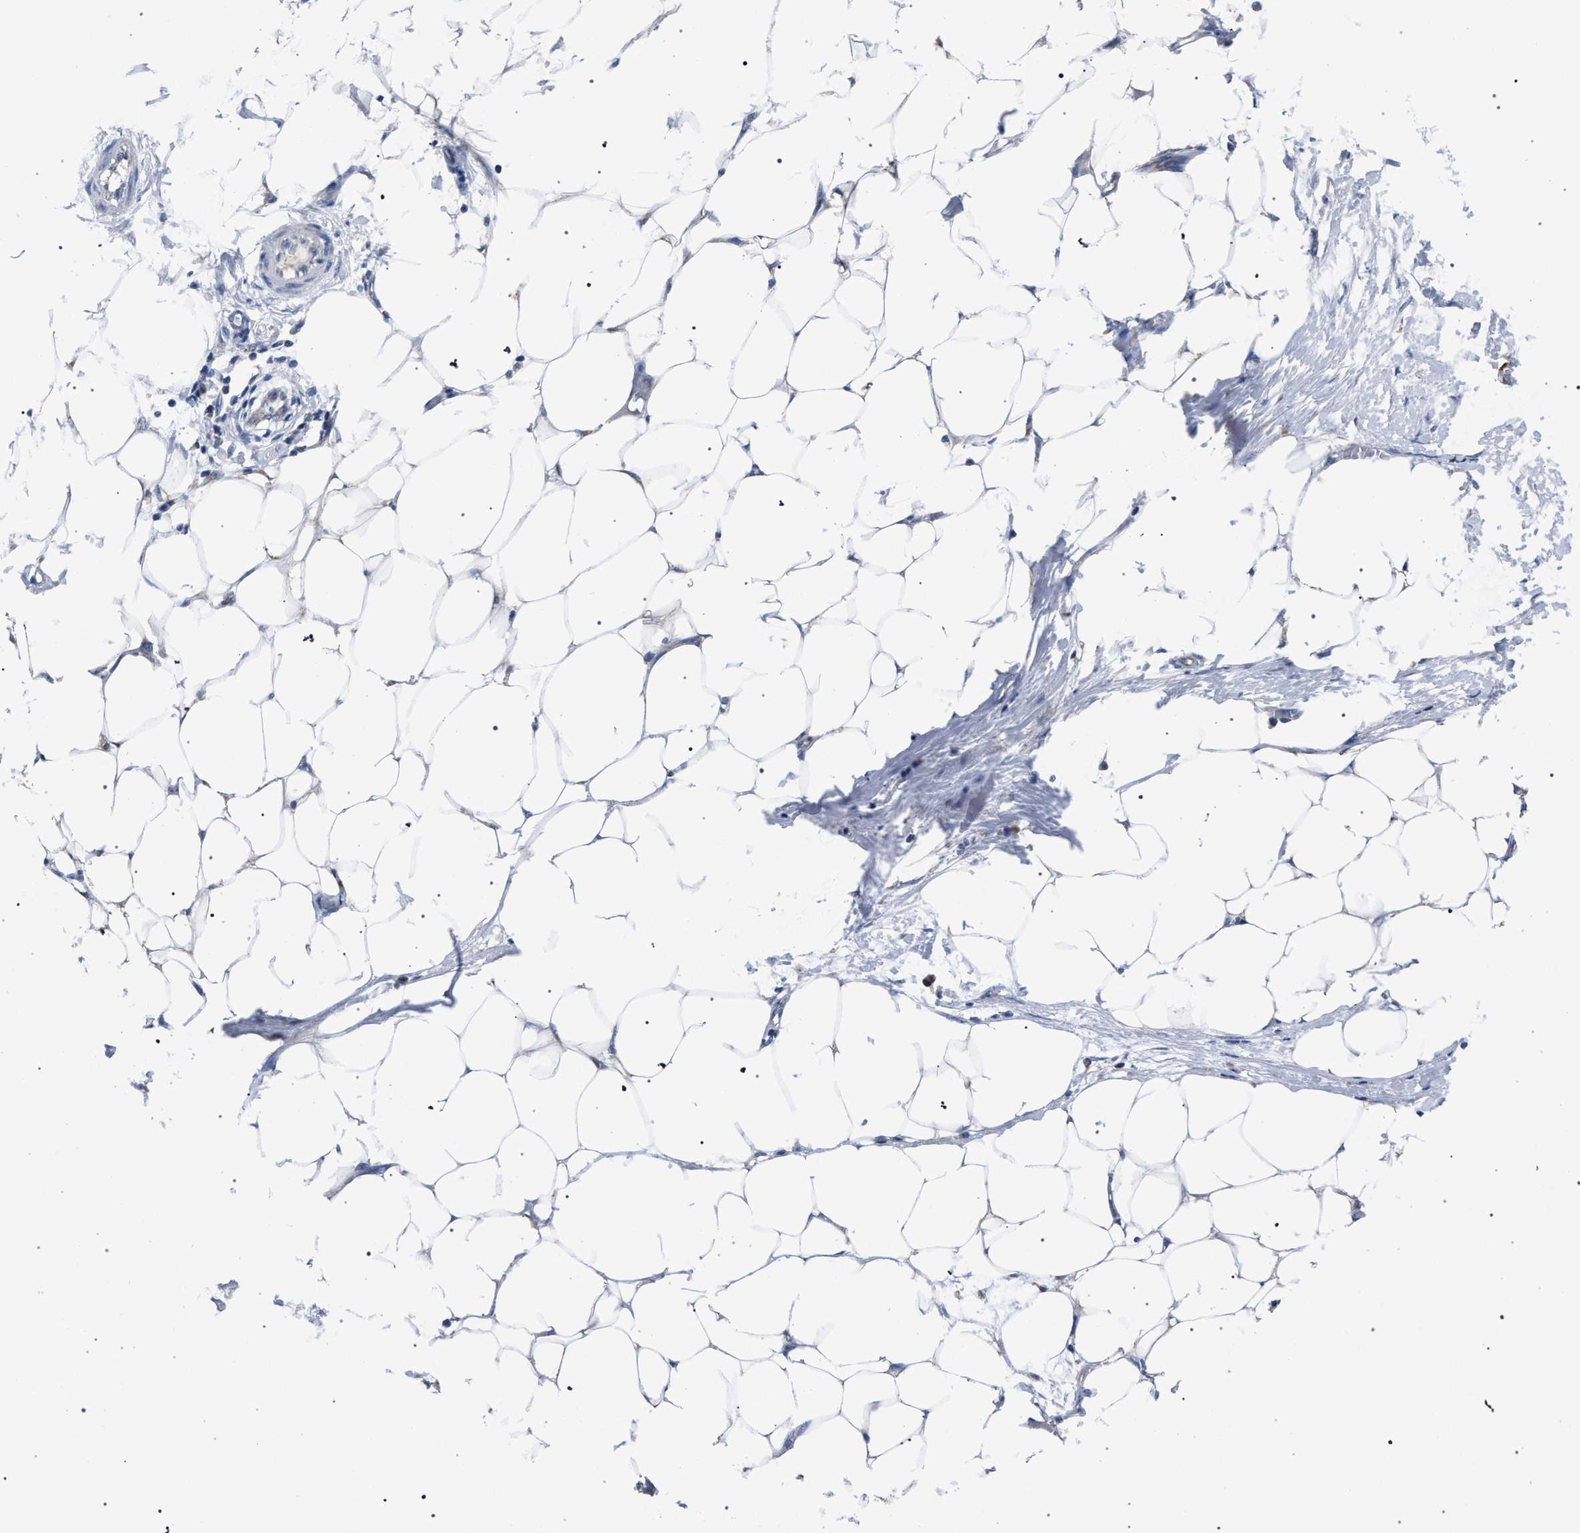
{"staining": {"intensity": "negative", "quantity": "none", "location": "none"}, "tissue": "adipose tissue", "cell_type": "Adipocytes", "image_type": "normal", "snomed": [{"axis": "morphology", "description": "Normal tissue, NOS"}, {"axis": "morphology", "description": "Adenocarcinoma, NOS"}, {"axis": "topography", "description": "Colon"}, {"axis": "topography", "description": "Peripheral nerve tissue"}], "caption": "The histopathology image exhibits no staining of adipocytes in normal adipose tissue.", "gene": "CRYZ", "patient": {"sex": "male", "age": 14}}